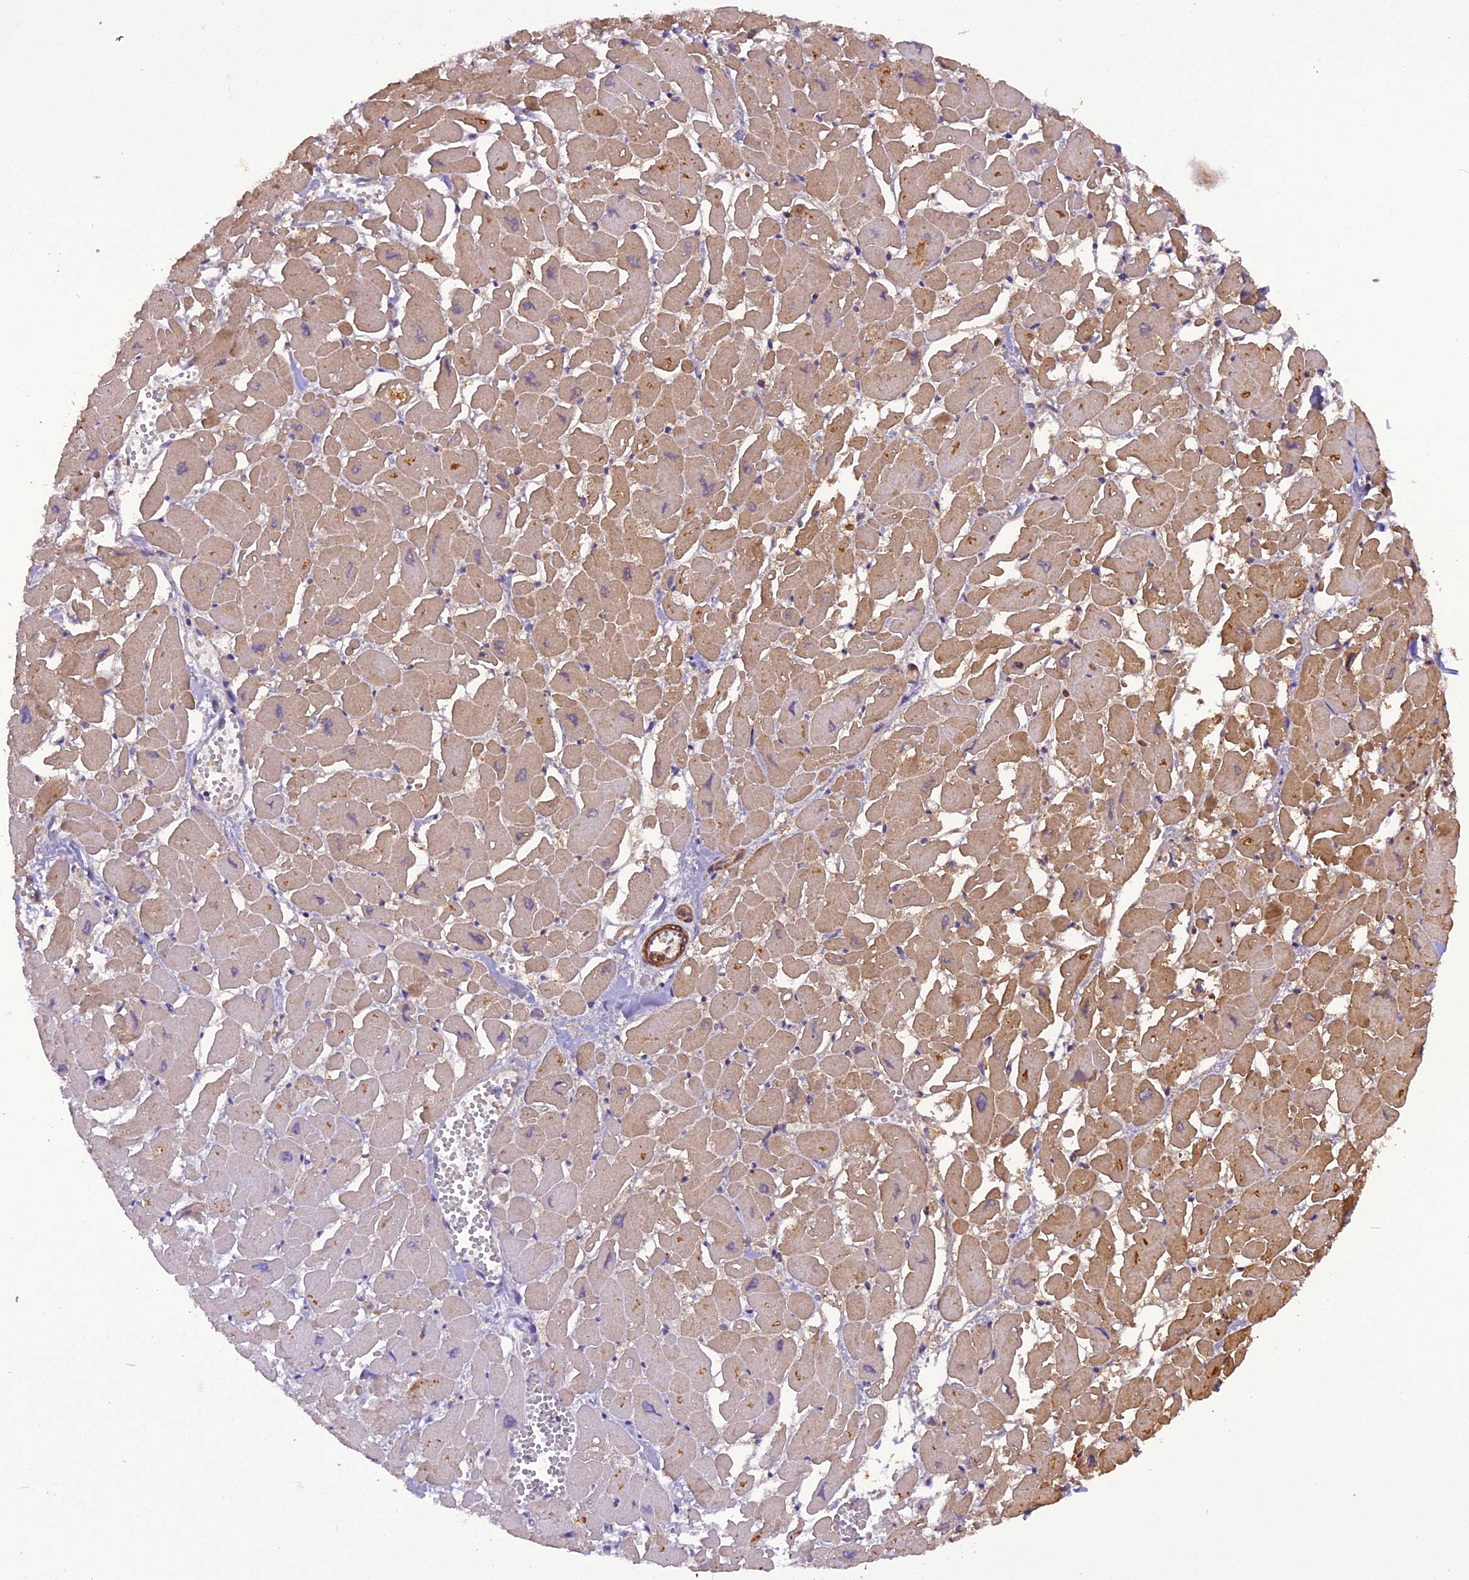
{"staining": {"intensity": "weak", "quantity": ">75%", "location": "cytoplasmic/membranous"}, "tissue": "heart muscle", "cell_type": "Cardiomyocytes", "image_type": "normal", "snomed": [{"axis": "morphology", "description": "Normal tissue, NOS"}, {"axis": "topography", "description": "Heart"}], "caption": "Brown immunohistochemical staining in unremarkable human heart muscle displays weak cytoplasmic/membranous expression in about >75% of cardiomyocytes.", "gene": "STOML1", "patient": {"sex": "male", "age": 54}}